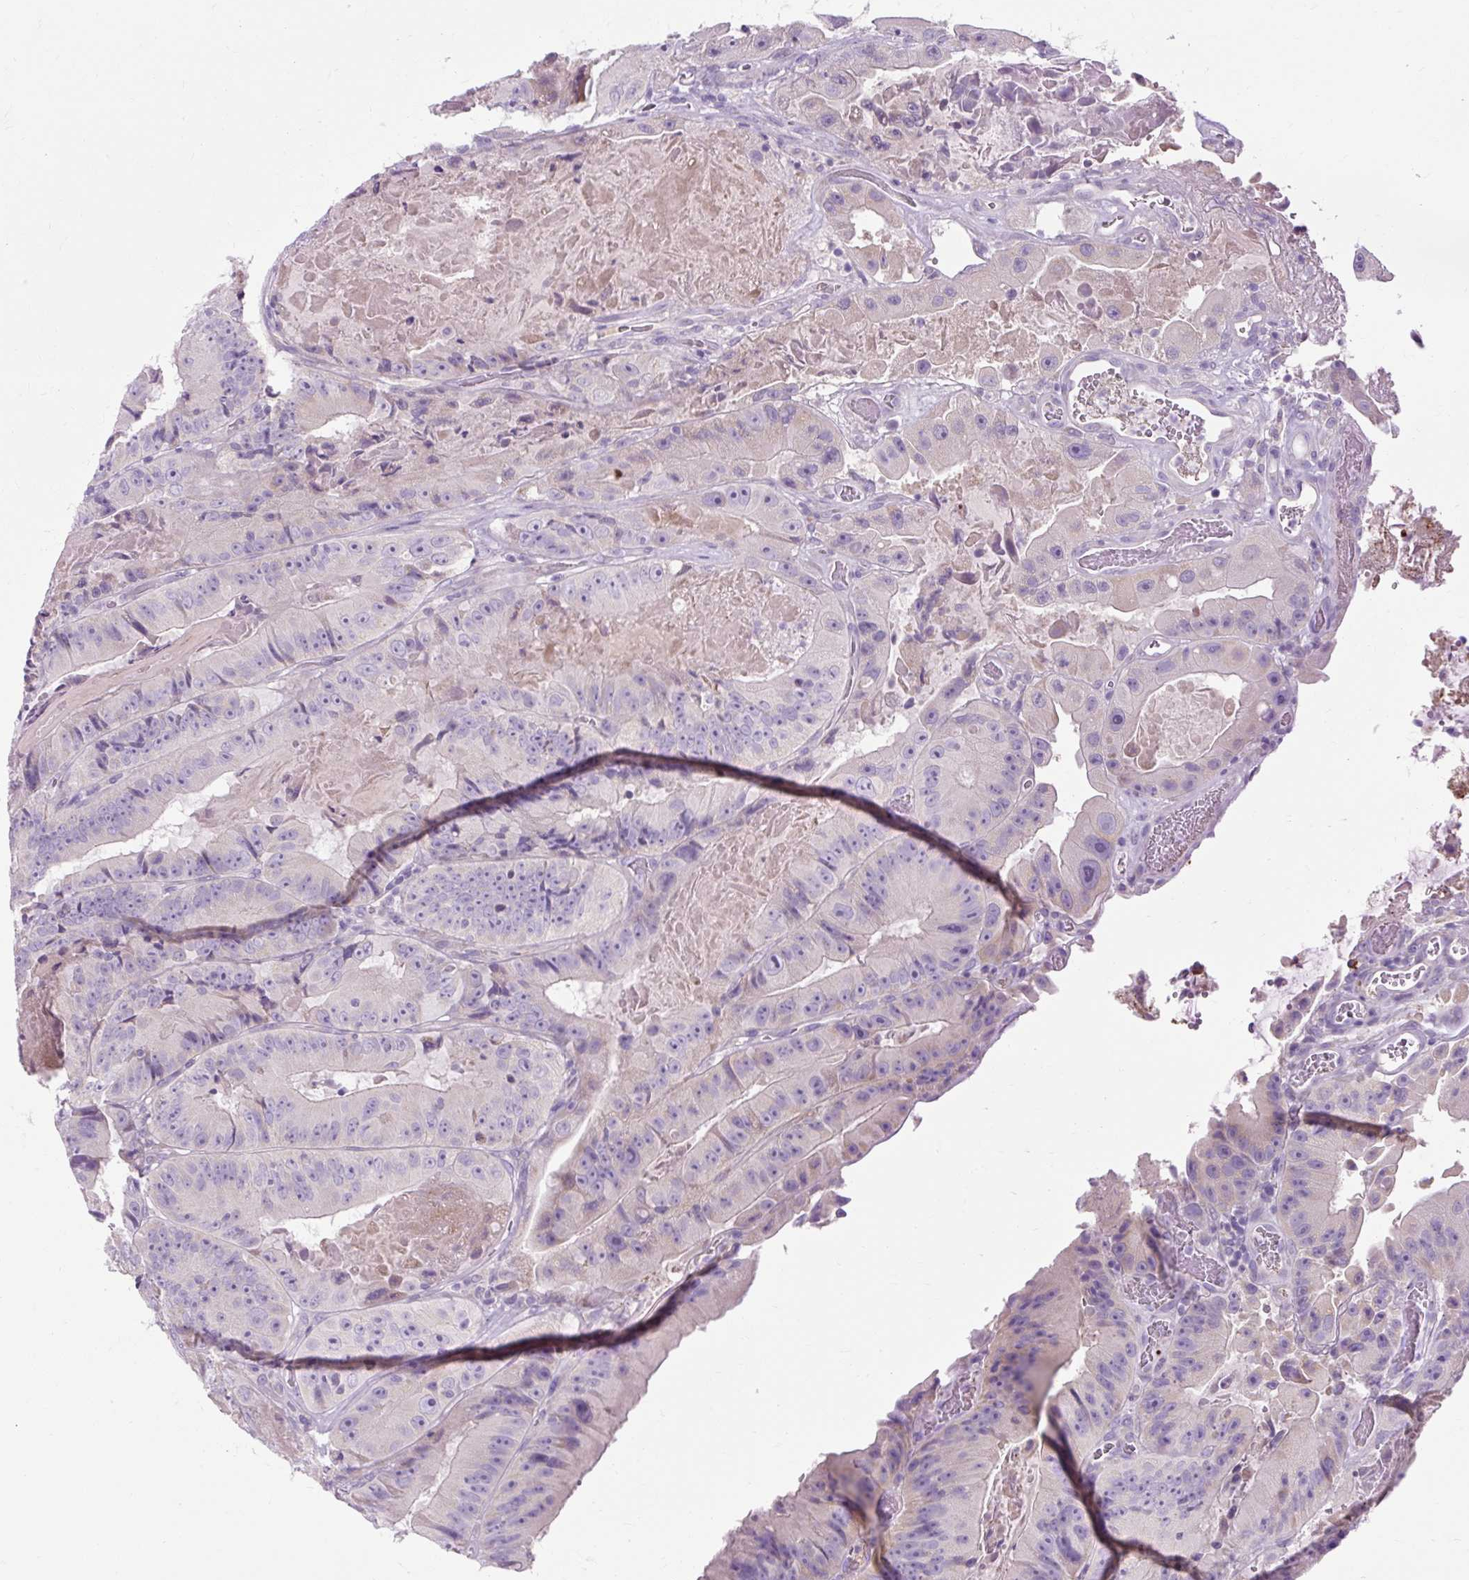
{"staining": {"intensity": "negative", "quantity": "none", "location": "none"}, "tissue": "colorectal cancer", "cell_type": "Tumor cells", "image_type": "cancer", "snomed": [{"axis": "morphology", "description": "Adenocarcinoma, NOS"}, {"axis": "topography", "description": "Colon"}], "caption": "Colorectal cancer (adenocarcinoma) was stained to show a protein in brown. There is no significant expression in tumor cells.", "gene": "ARRDC2", "patient": {"sex": "female", "age": 86}}